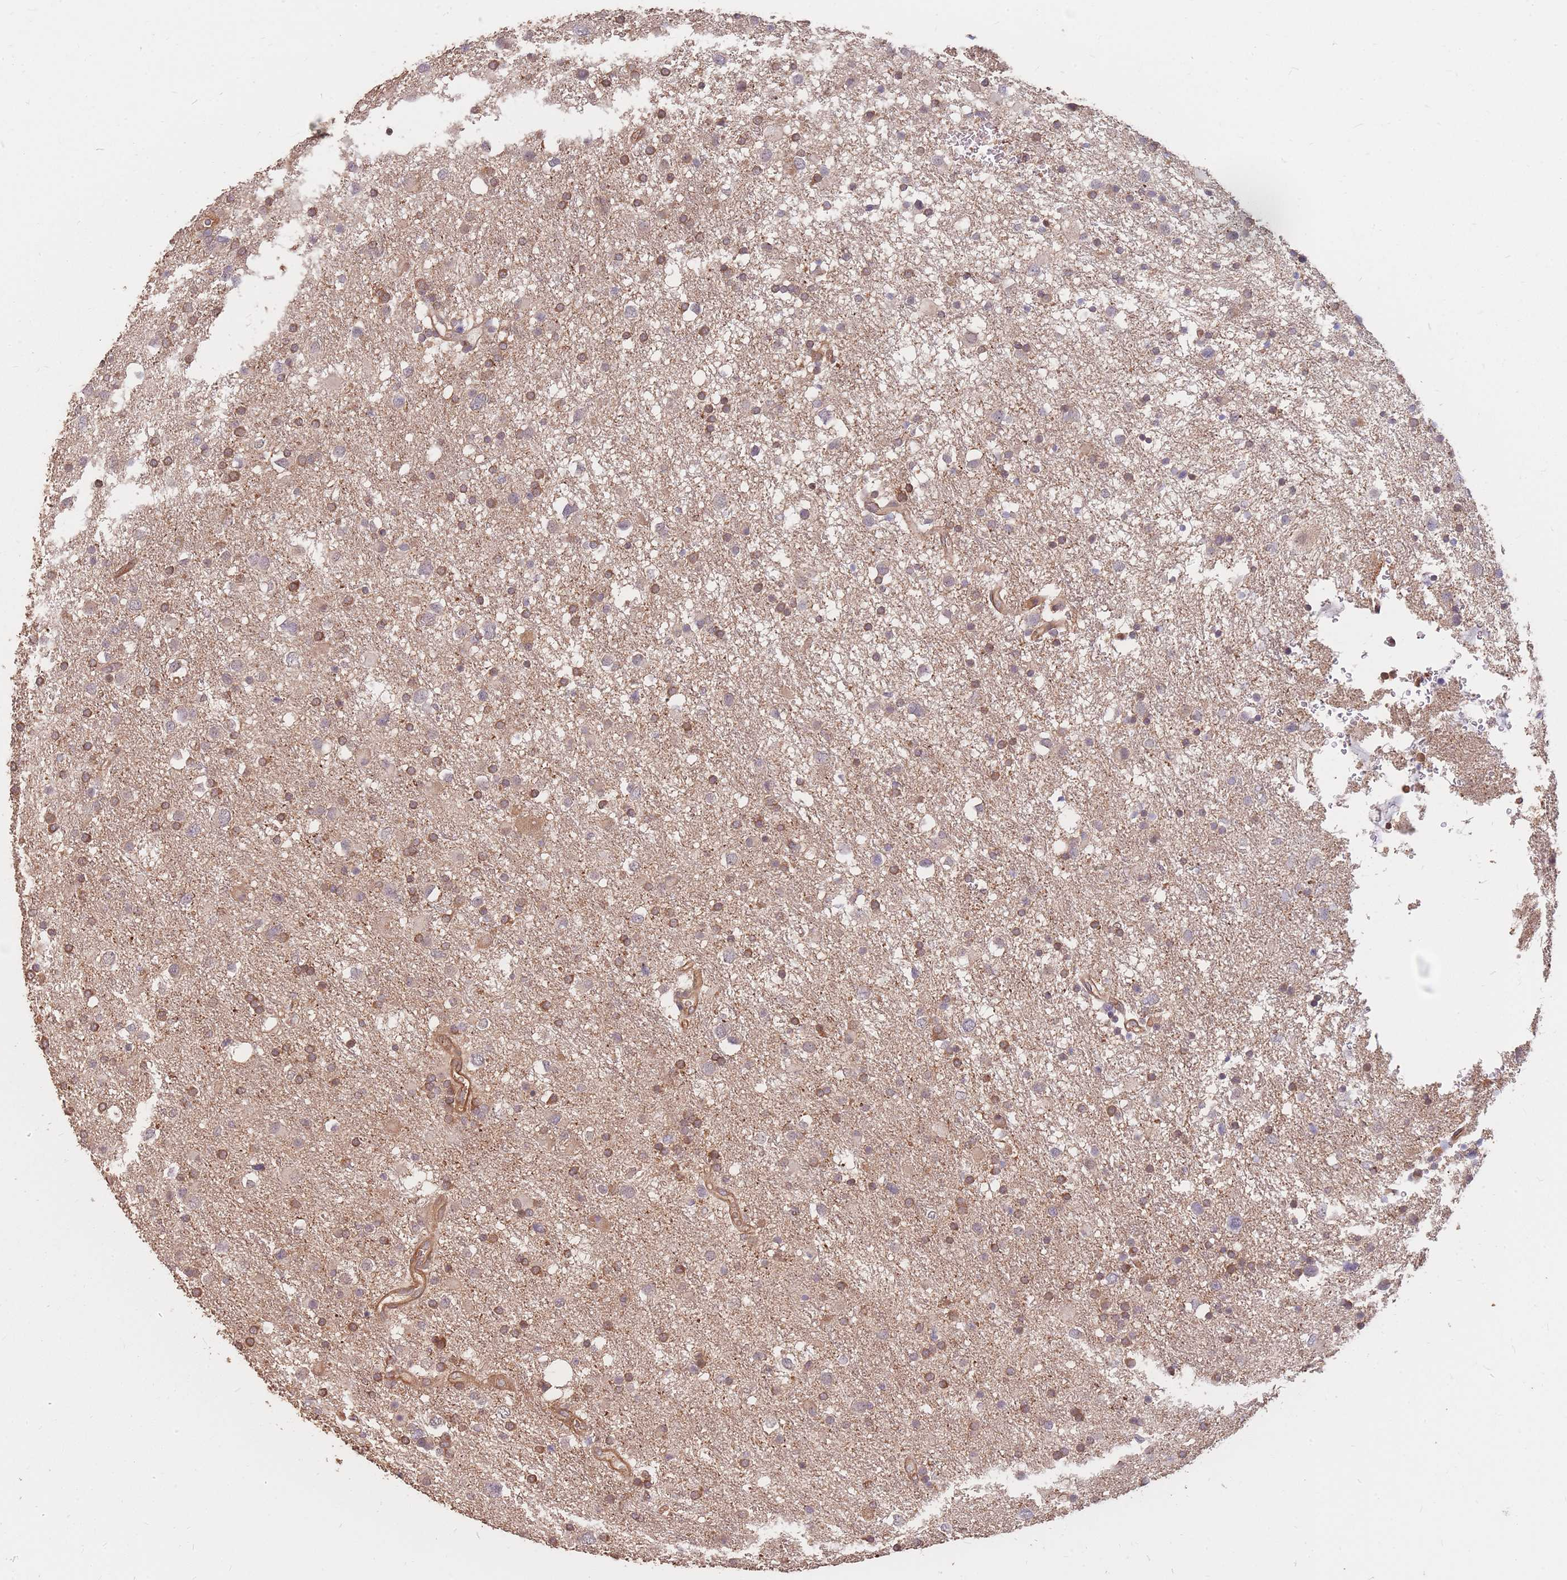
{"staining": {"intensity": "moderate", "quantity": ">75%", "location": "cytoplasmic/membranous"}, "tissue": "glioma", "cell_type": "Tumor cells", "image_type": "cancer", "snomed": [{"axis": "morphology", "description": "Glioma, malignant, Low grade"}, {"axis": "topography", "description": "Brain"}], "caption": "Immunohistochemical staining of human malignant glioma (low-grade) reveals moderate cytoplasmic/membranous protein expression in about >75% of tumor cells.", "gene": "PLS3", "patient": {"sex": "female", "age": 32}}